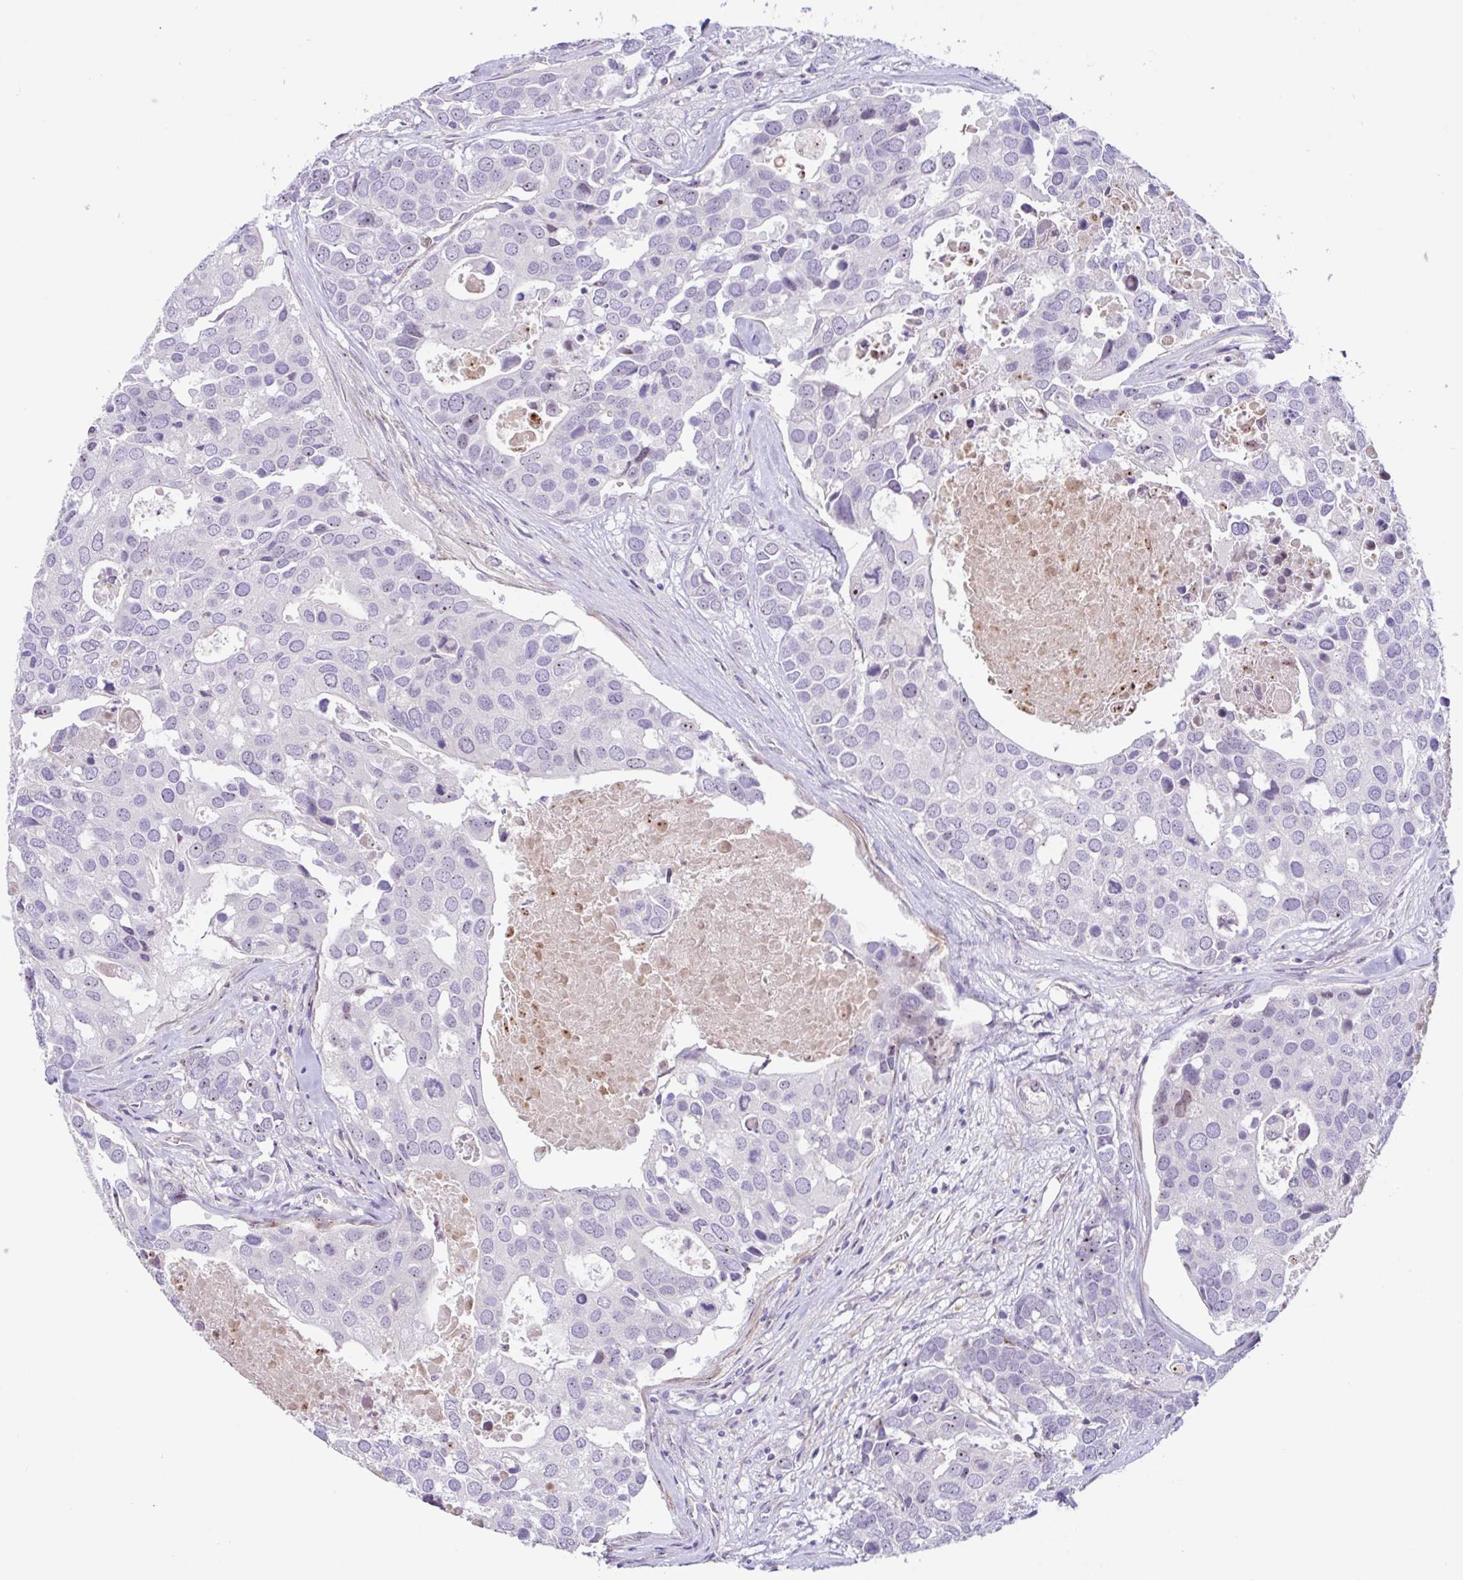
{"staining": {"intensity": "negative", "quantity": "none", "location": "none"}, "tissue": "breast cancer", "cell_type": "Tumor cells", "image_type": "cancer", "snomed": [{"axis": "morphology", "description": "Duct carcinoma"}, {"axis": "topography", "description": "Breast"}], "caption": "High power microscopy image of an immunohistochemistry (IHC) micrograph of breast infiltrating ductal carcinoma, revealing no significant staining in tumor cells.", "gene": "MXRA8", "patient": {"sex": "female", "age": 83}}